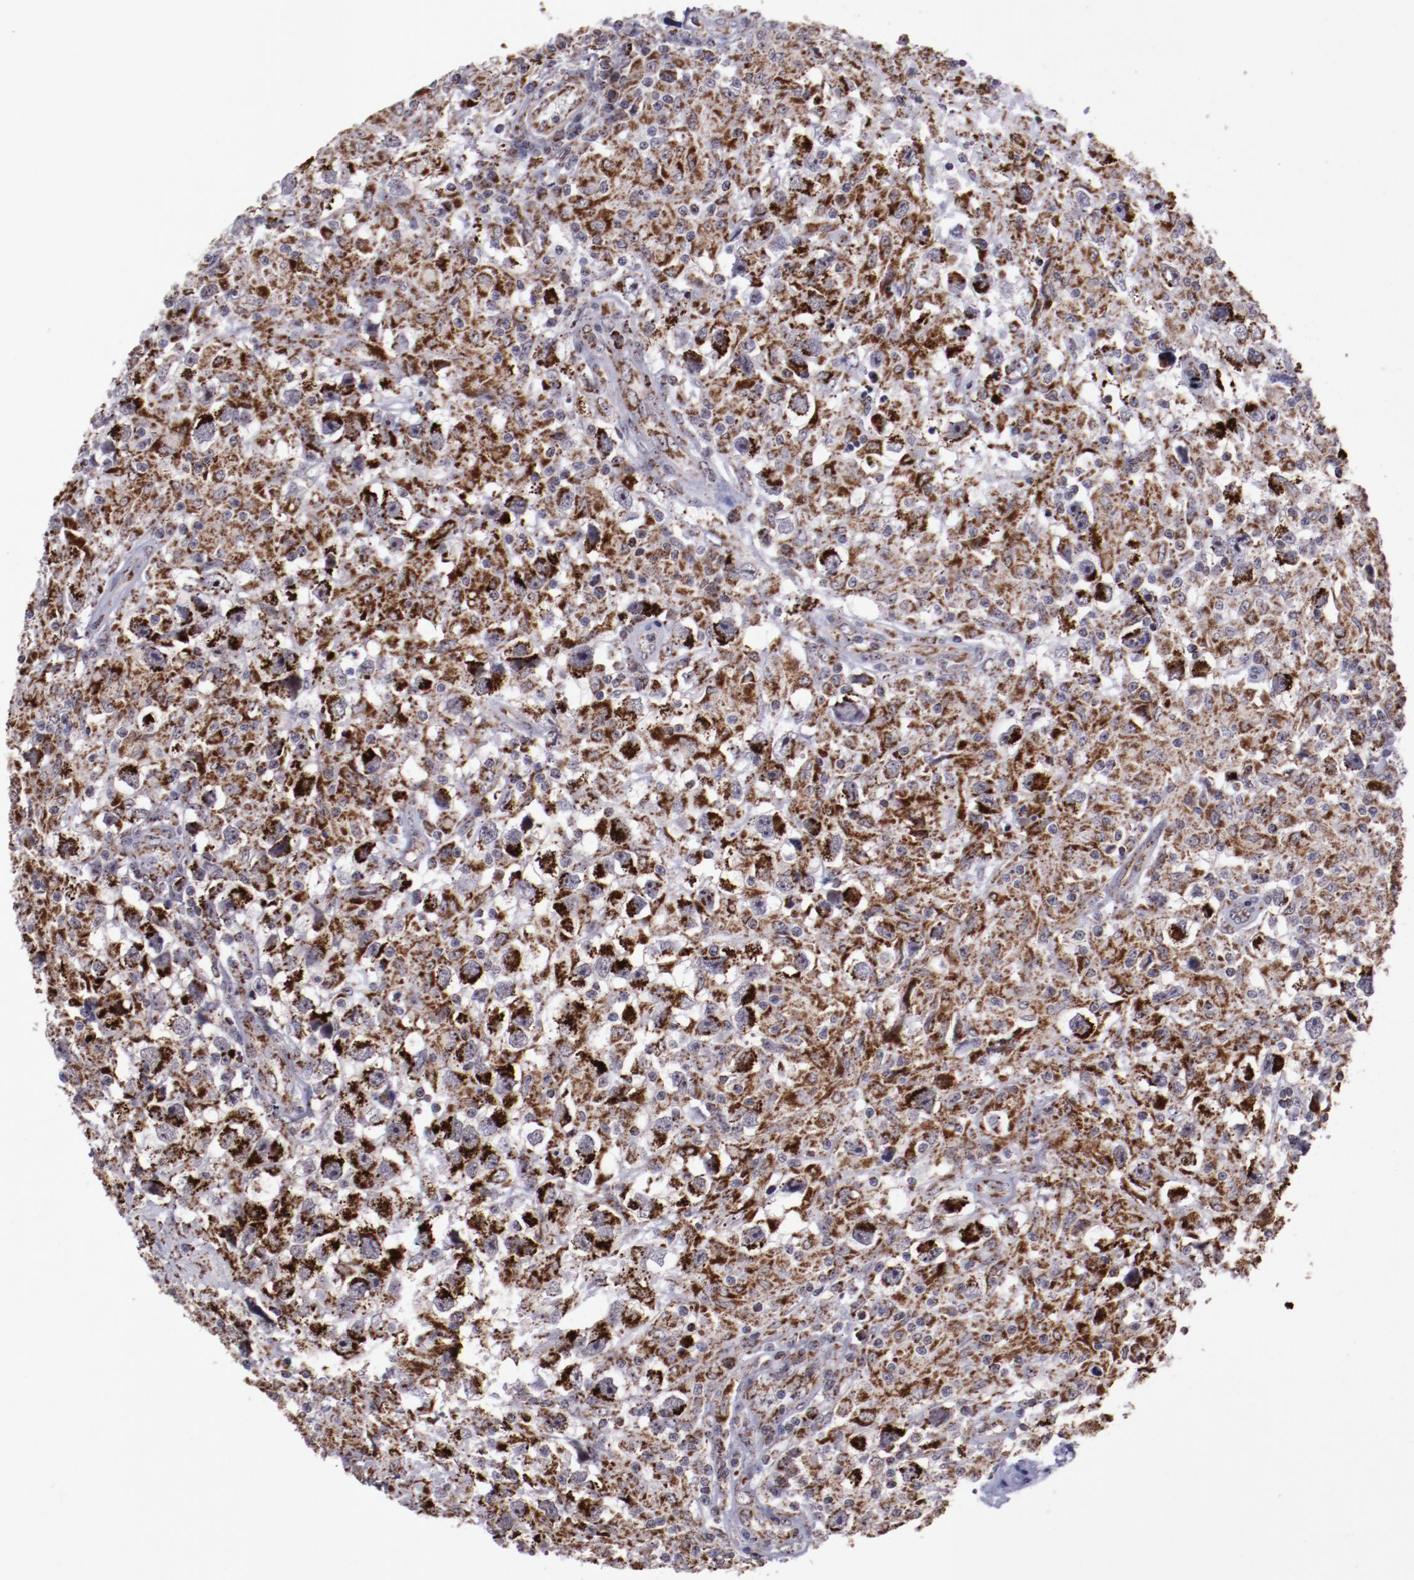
{"staining": {"intensity": "strong", "quantity": ">75%", "location": "cytoplasmic/membranous"}, "tissue": "testis cancer", "cell_type": "Tumor cells", "image_type": "cancer", "snomed": [{"axis": "morphology", "description": "Seminoma, NOS"}, {"axis": "topography", "description": "Testis"}], "caption": "A brown stain labels strong cytoplasmic/membranous staining of a protein in human seminoma (testis) tumor cells.", "gene": "LONP1", "patient": {"sex": "male", "age": 34}}